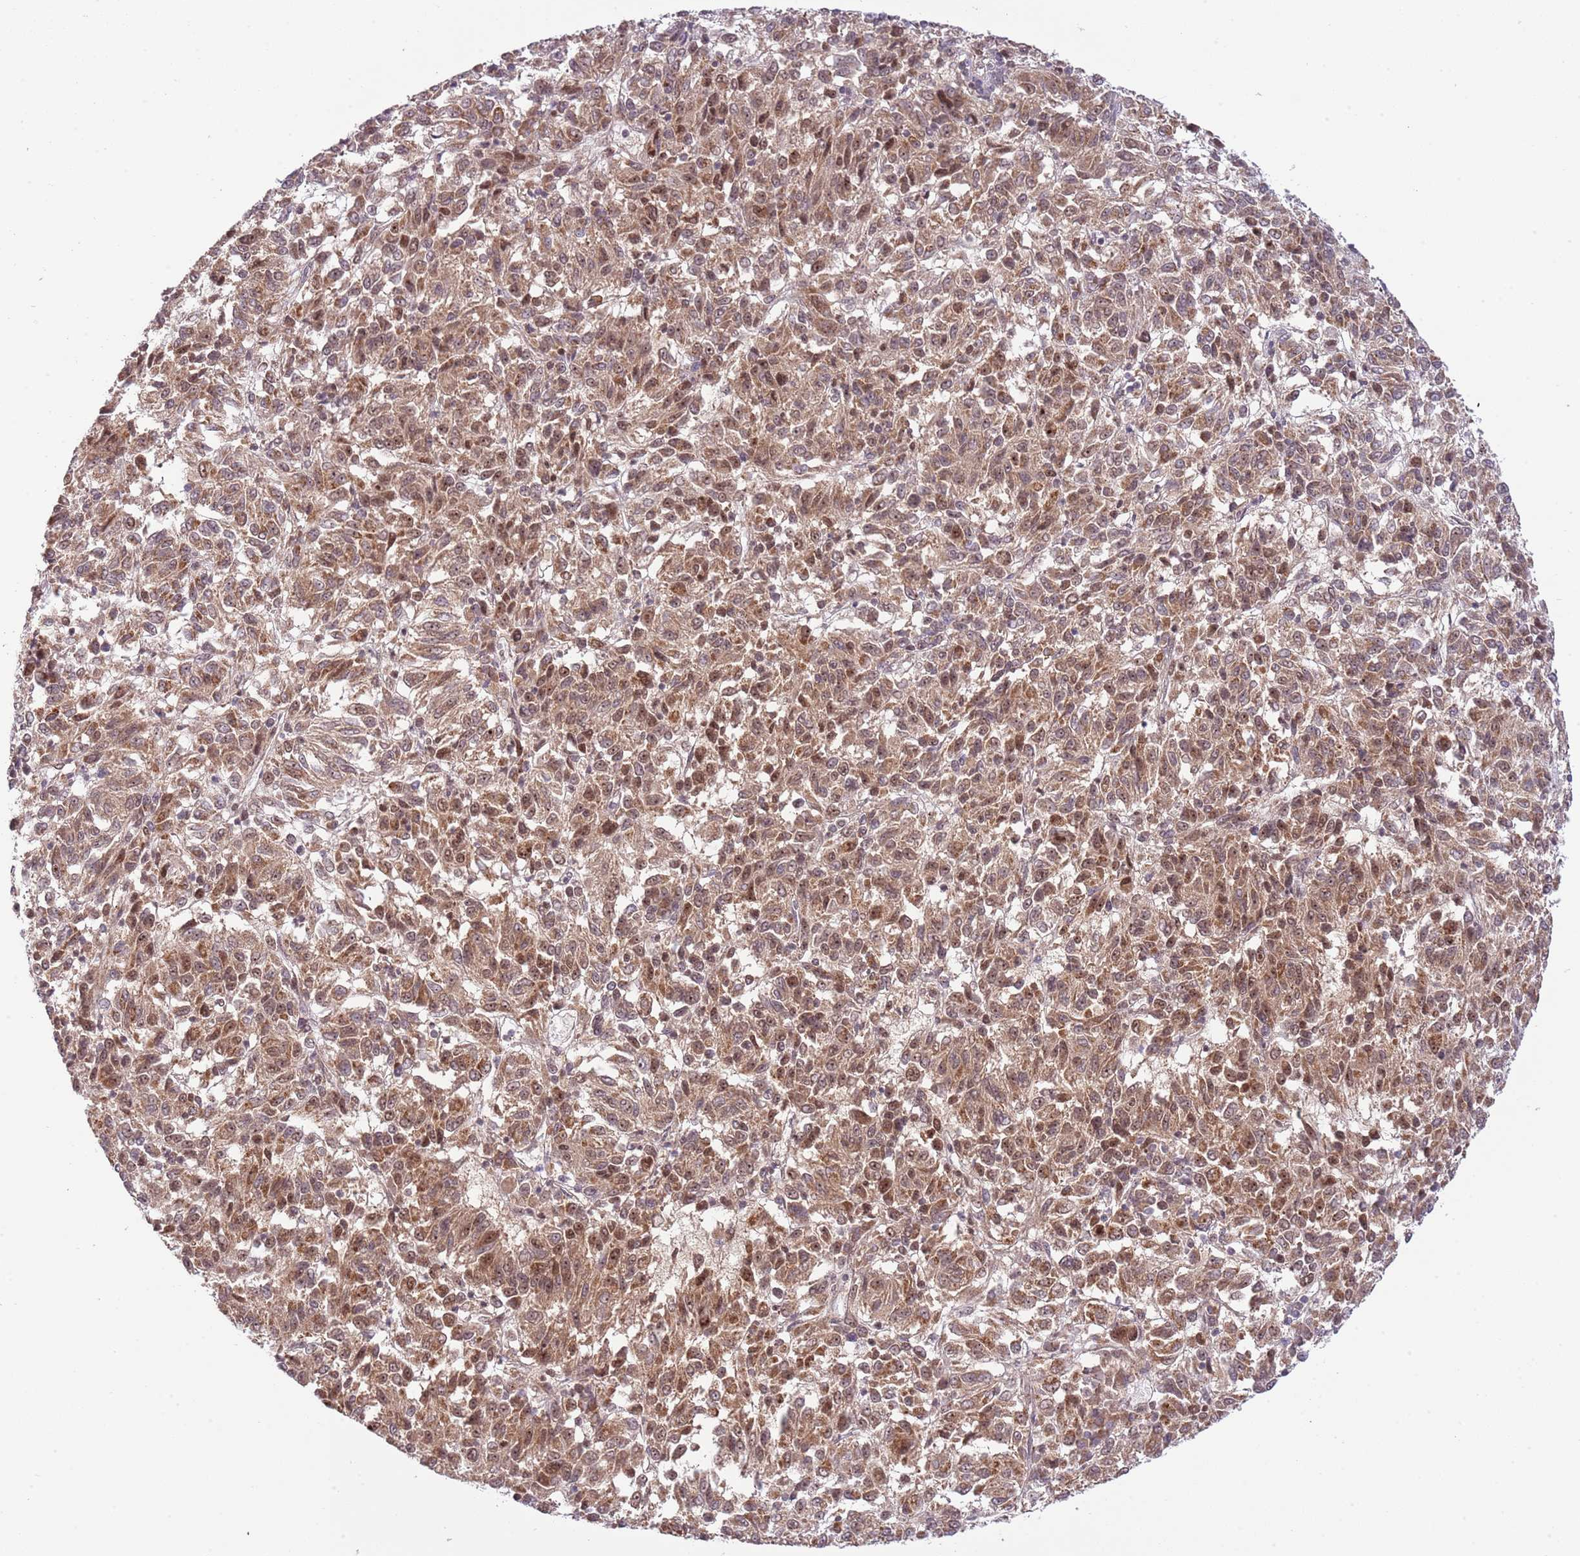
{"staining": {"intensity": "moderate", "quantity": ">75%", "location": "cytoplasmic/membranous"}, "tissue": "melanoma", "cell_type": "Tumor cells", "image_type": "cancer", "snomed": [{"axis": "morphology", "description": "Malignant melanoma, Metastatic site"}, {"axis": "topography", "description": "Lung"}], "caption": "Melanoma tissue reveals moderate cytoplasmic/membranous expression in about >75% of tumor cells, visualized by immunohistochemistry. (Stains: DAB (3,3'-diaminobenzidine) in brown, nuclei in blue, Microscopy: brightfield microscopy at high magnification).", "gene": "CHD1", "patient": {"sex": "male", "age": 64}}